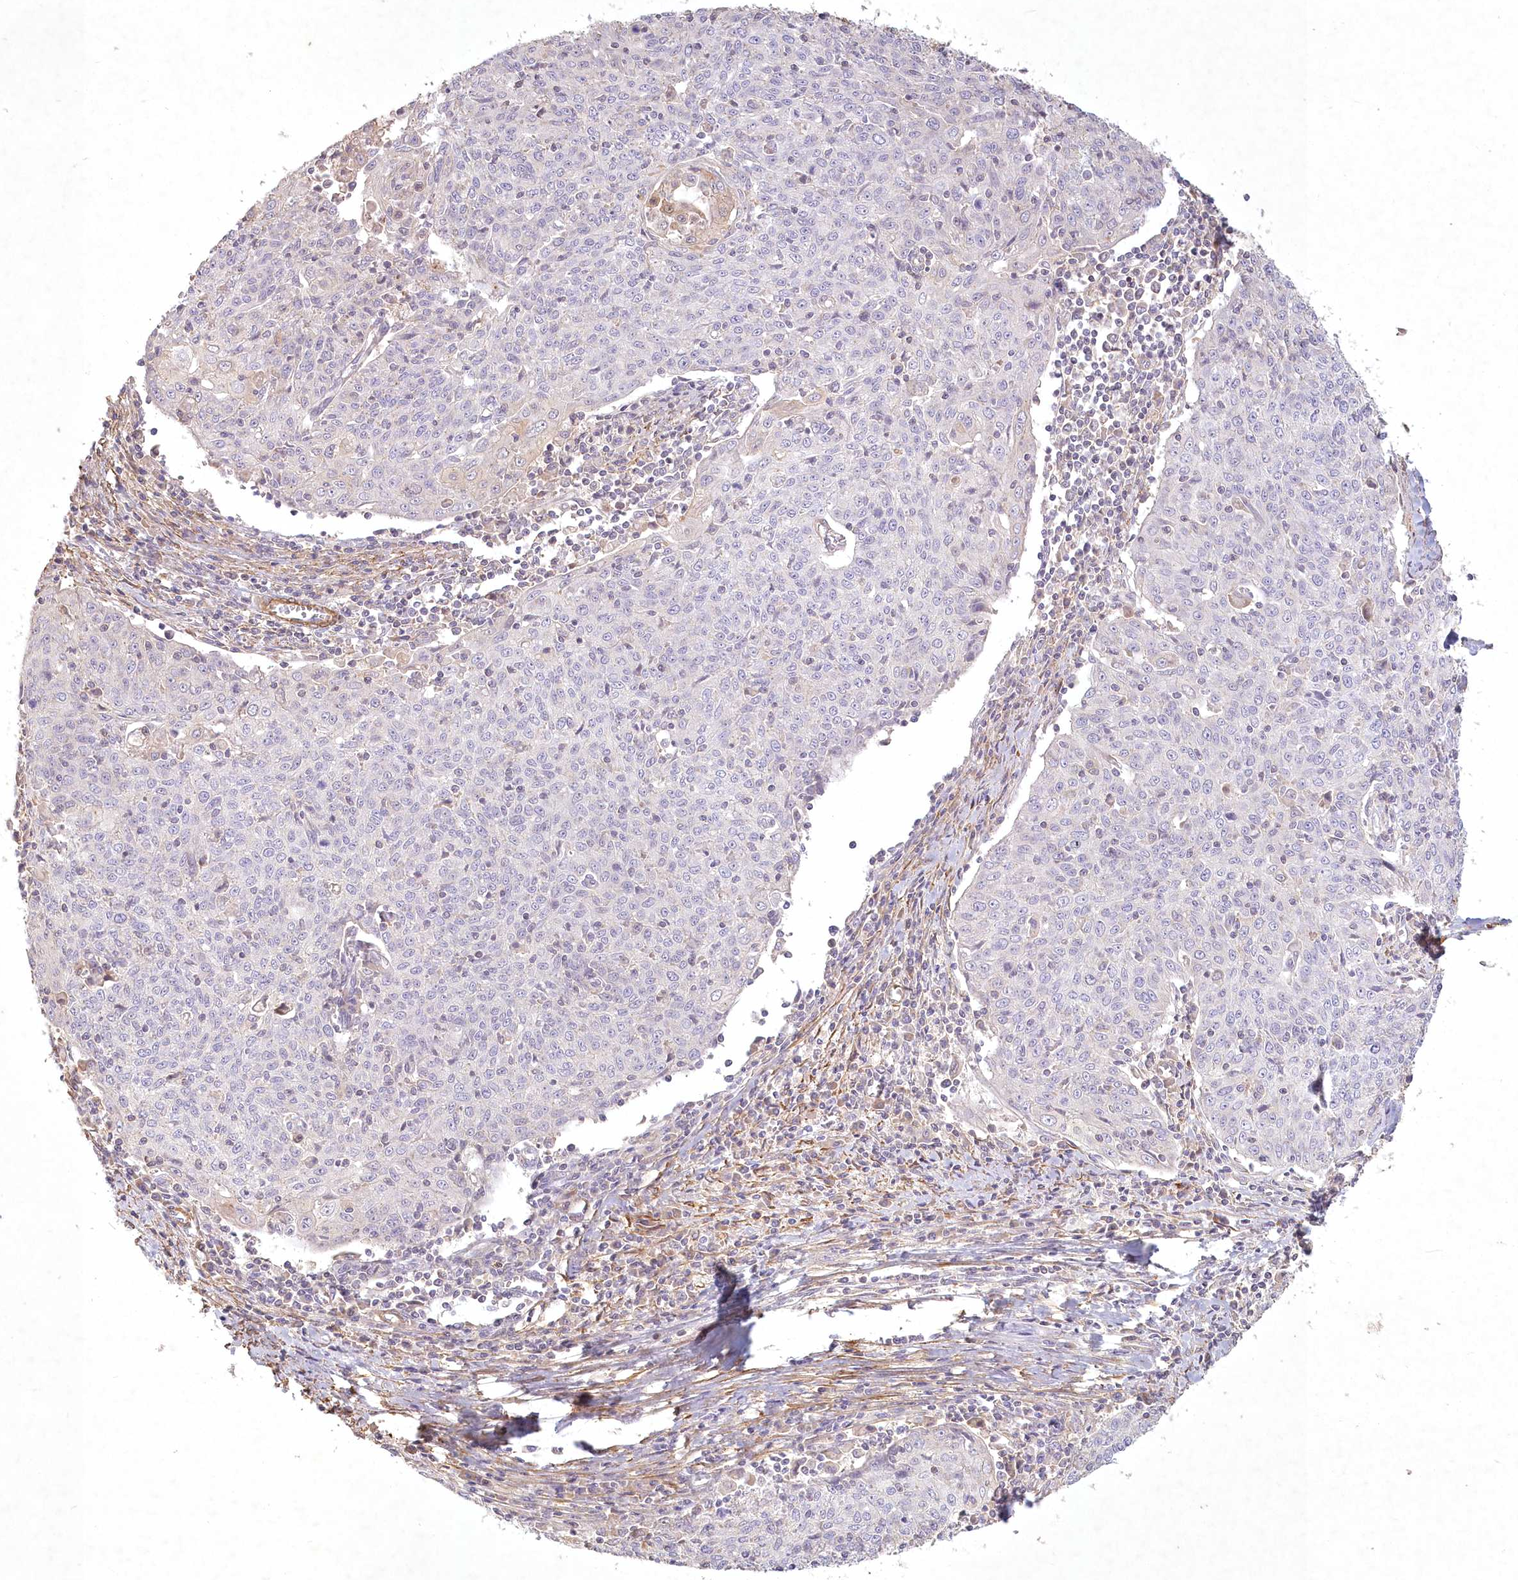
{"staining": {"intensity": "weak", "quantity": "<25%", "location": "cytoplasmic/membranous"}, "tissue": "cervical cancer", "cell_type": "Tumor cells", "image_type": "cancer", "snomed": [{"axis": "morphology", "description": "Squamous cell carcinoma, NOS"}, {"axis": "topography", "description": "Cervix"}], "caption": "Immunohistochemical staining of human cervical cancer (squamous cell carcinoma) exhibits no significant expression in tumor cells.", "gene": "INPP4B", "patient": {"sex": "female", "age": 48}}